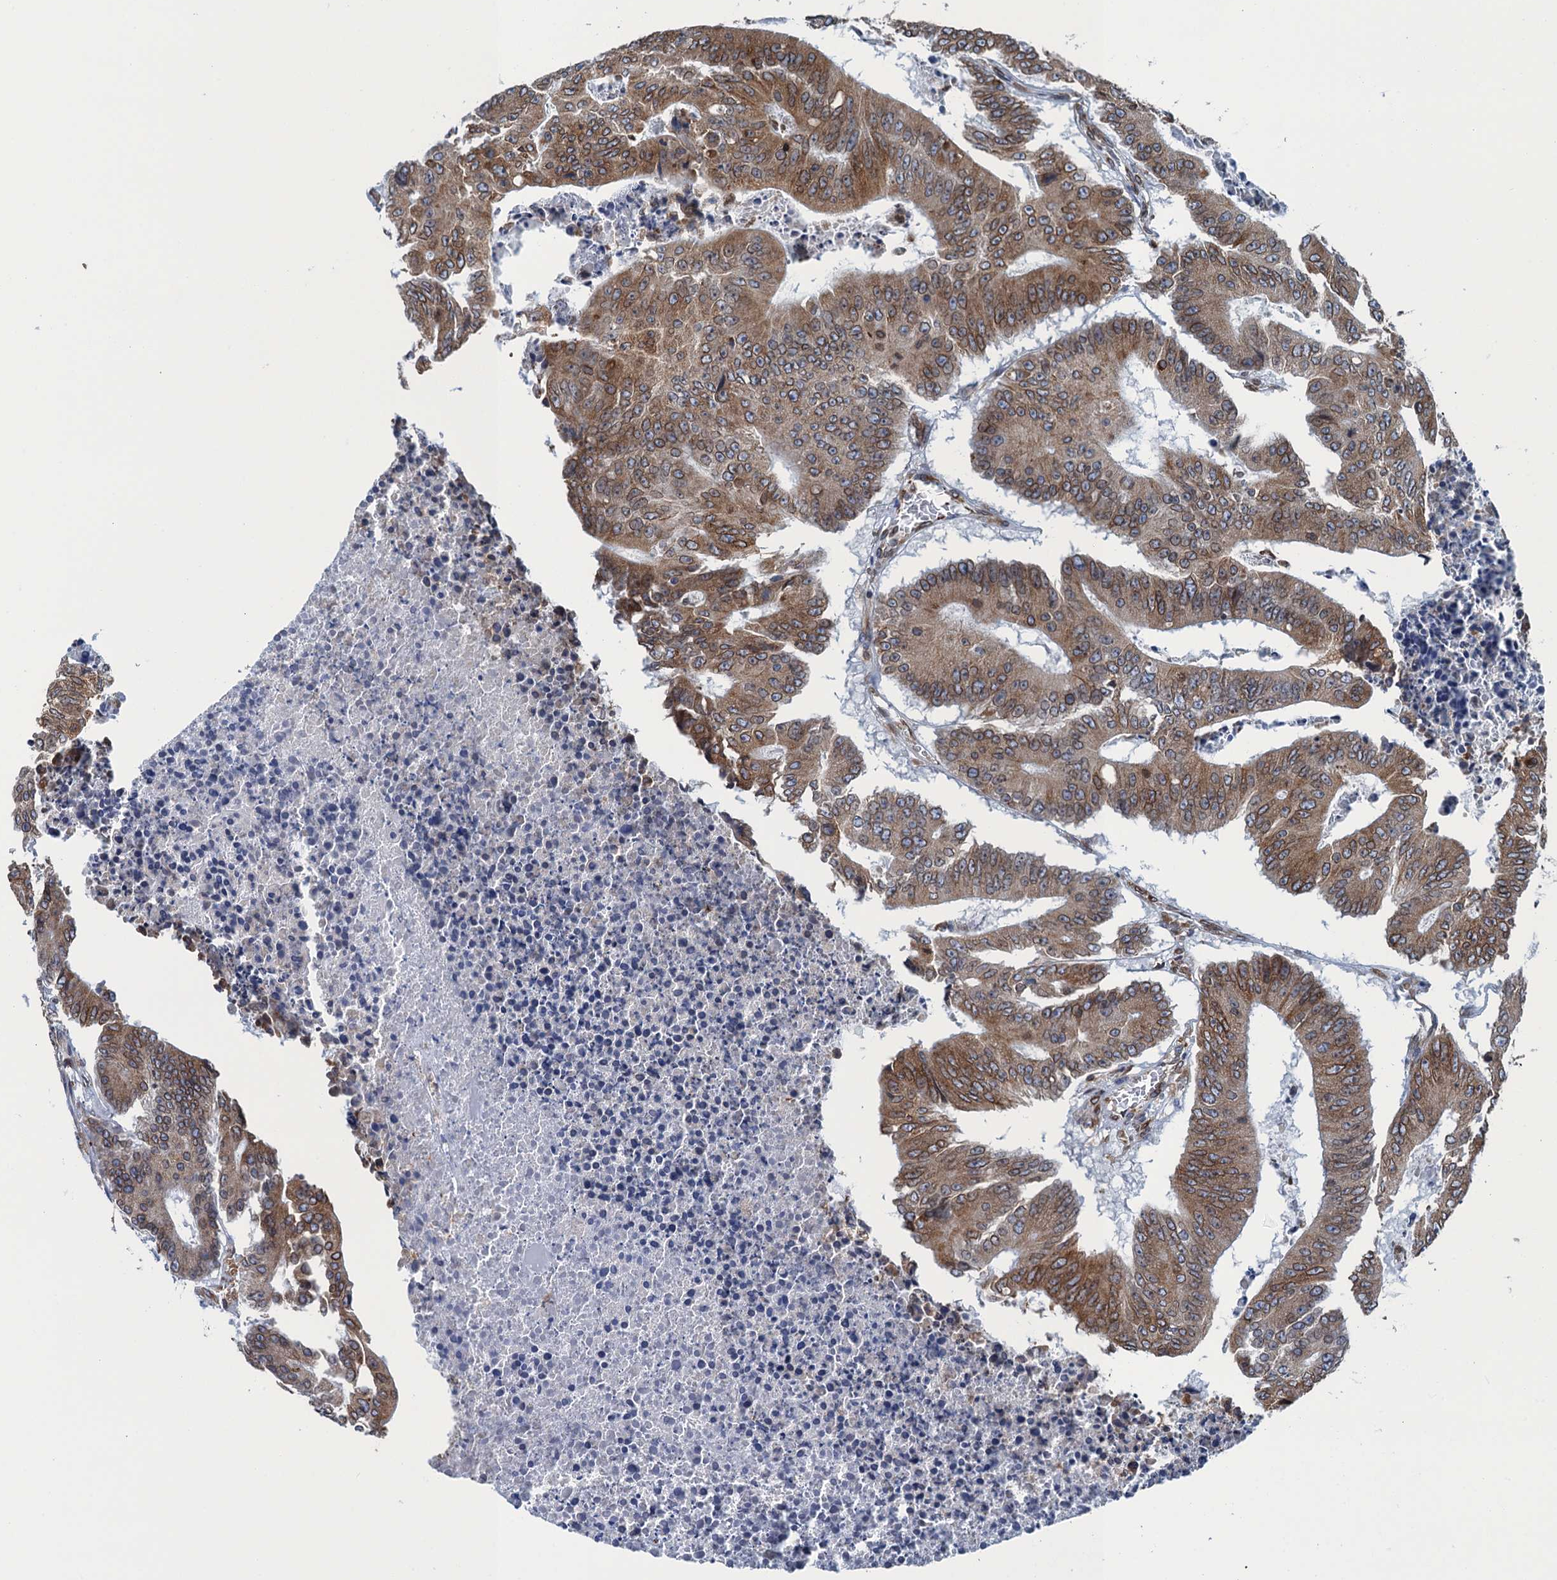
{"staining": {"intensity": "moderate", "quantity": ">75%", "location": "cytoplasmic/membranous"}, "tissue": "colorectal cancer", "cell_type": "Tumor cells", "image_type": "cancer", "snomed": [{"axis": "morphology", "description": "Adenocarcinoma, NOS"}, {"axis": "topography", "description": "Colon"}], "caption": "Colorectal adenocarcinoma tissue displays moderate cytoplasmic/membranous staining in approximately >75% of tumor cells", "gene": "TMEM205", "patient": {"sex": "male", "age": 87}}